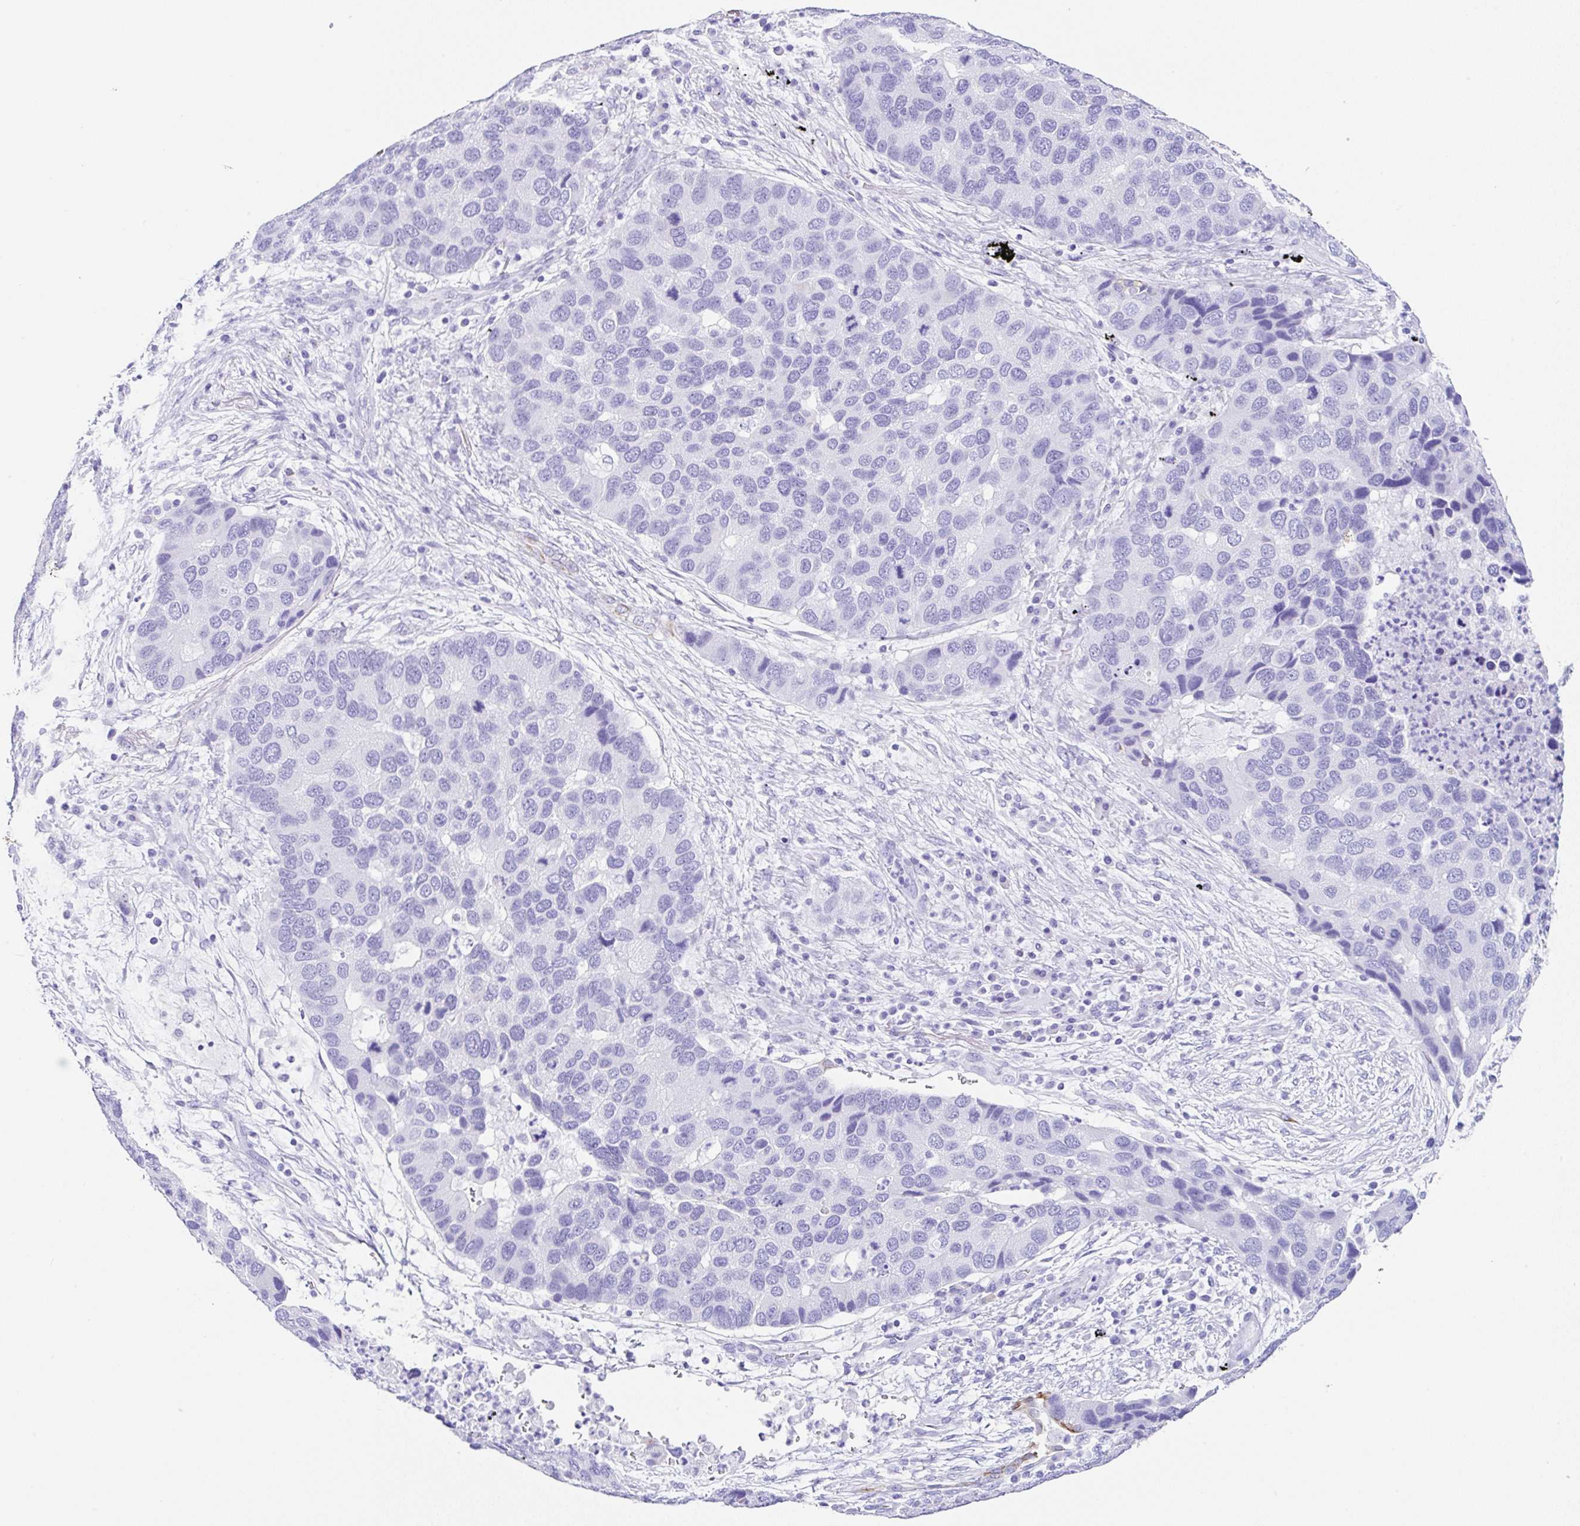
{"staining": {"intensity": "moderate", "quantity": "<25%", "location": "cytoplasmic/membranous"}, "tissue": "lung cancer", "cell_type": "Tumor cells", "image_type": "cancer", "snomed": [{"axis": "morphology", "description": "Aneuploidy"}, {"axis": "morphology", "description": "Adenocarcinoma, NOS"}, {"axis": "topography", "description": "Lymph node"}, {"axis": "topography", "description": "Lung"}], "caption": "DAB immunohistochemical staining of human lung cancer demonstrates moderate cytoplasmic/membranous protein expression in approximately <25% of tumor cells.", "gene": "CLDND2", "patient": {"sex": "female", "age": 74}}